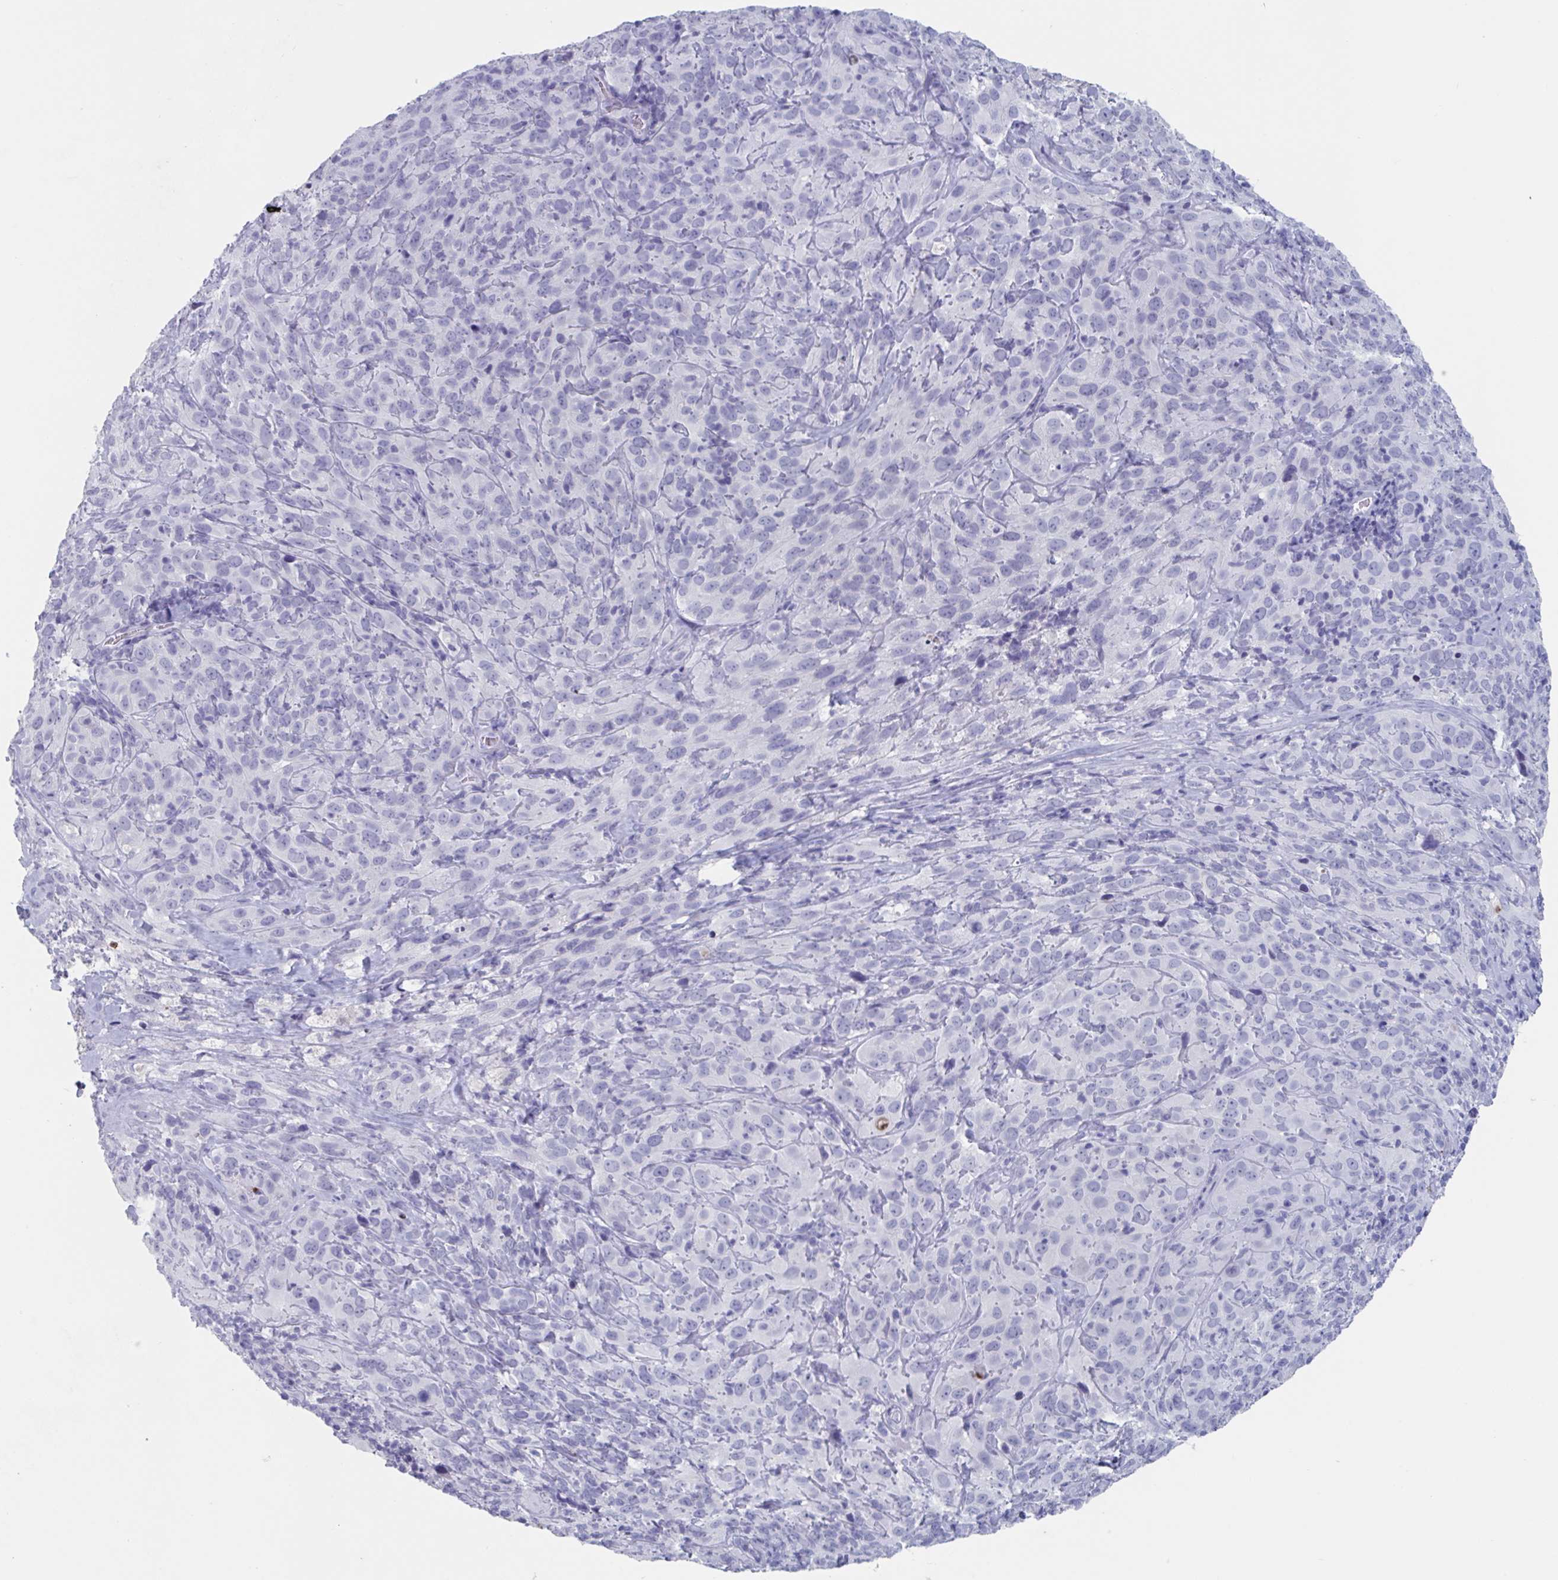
{"staining": {"intensity": "negative", "quantity": "none", "location": "none"}, "tissue": "cervical cancer", "cell_type": "Tumor cells", "image_type": "cancer", "snomed": [{"axis": "morphology", "description": "Squamous cell carcinoma, NOS"}, {"axis": "topography", "description": "Cervix"}], "caption": "High power microscopy image of an immunohistochemistry (IHC) micrograph of squamous cell carcinoma (cervical), revealing no significant expression in tumor cells.", "gene": "NDUFC2", "patient": {"sex": "female", "age": 51}}